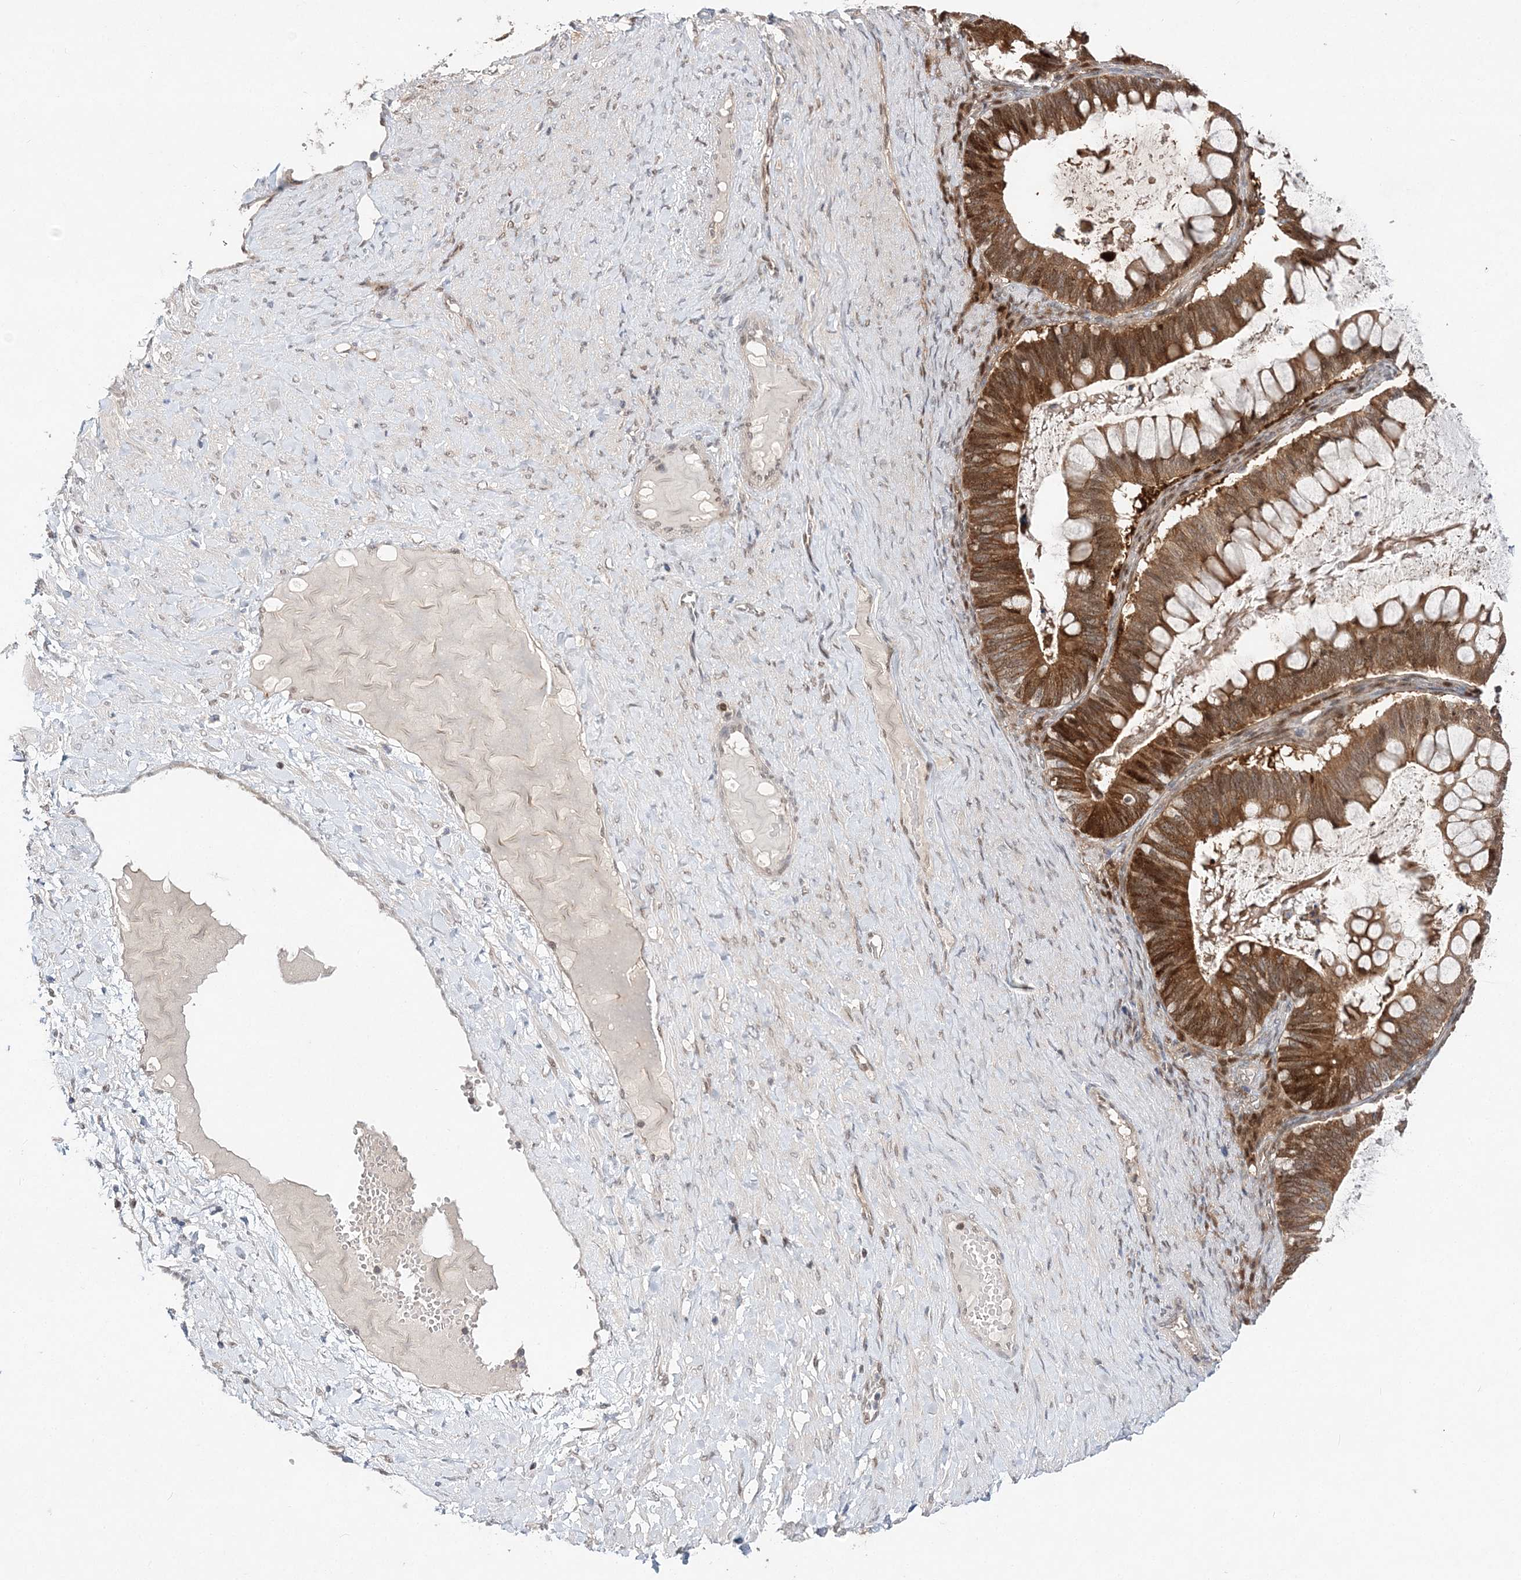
{"staining": {"intensity": "moderate", "quantity": ">75%", "location": "cytoplasmic/membranous,nuclear"}, "tissue": "ovarian cancer", "cell_type": "Tumor cells", "image_type": "cancer", "snomed": [{"axis": "morphology", "description": "Cystadenocarcinoma, mucinous, NOS"}, {"axis": "topography", "description": "Ovary"}], "caption": "Ovarian mucinous cystadenocarcinoma stained with immunohistochemistry (IHC) shows moderate cytoplasmic/membranous and nuclear staining in approximately >75% of tumor cells.", "gene": "NIF3L1", "patient": {"sex": "female", "age": 61}}